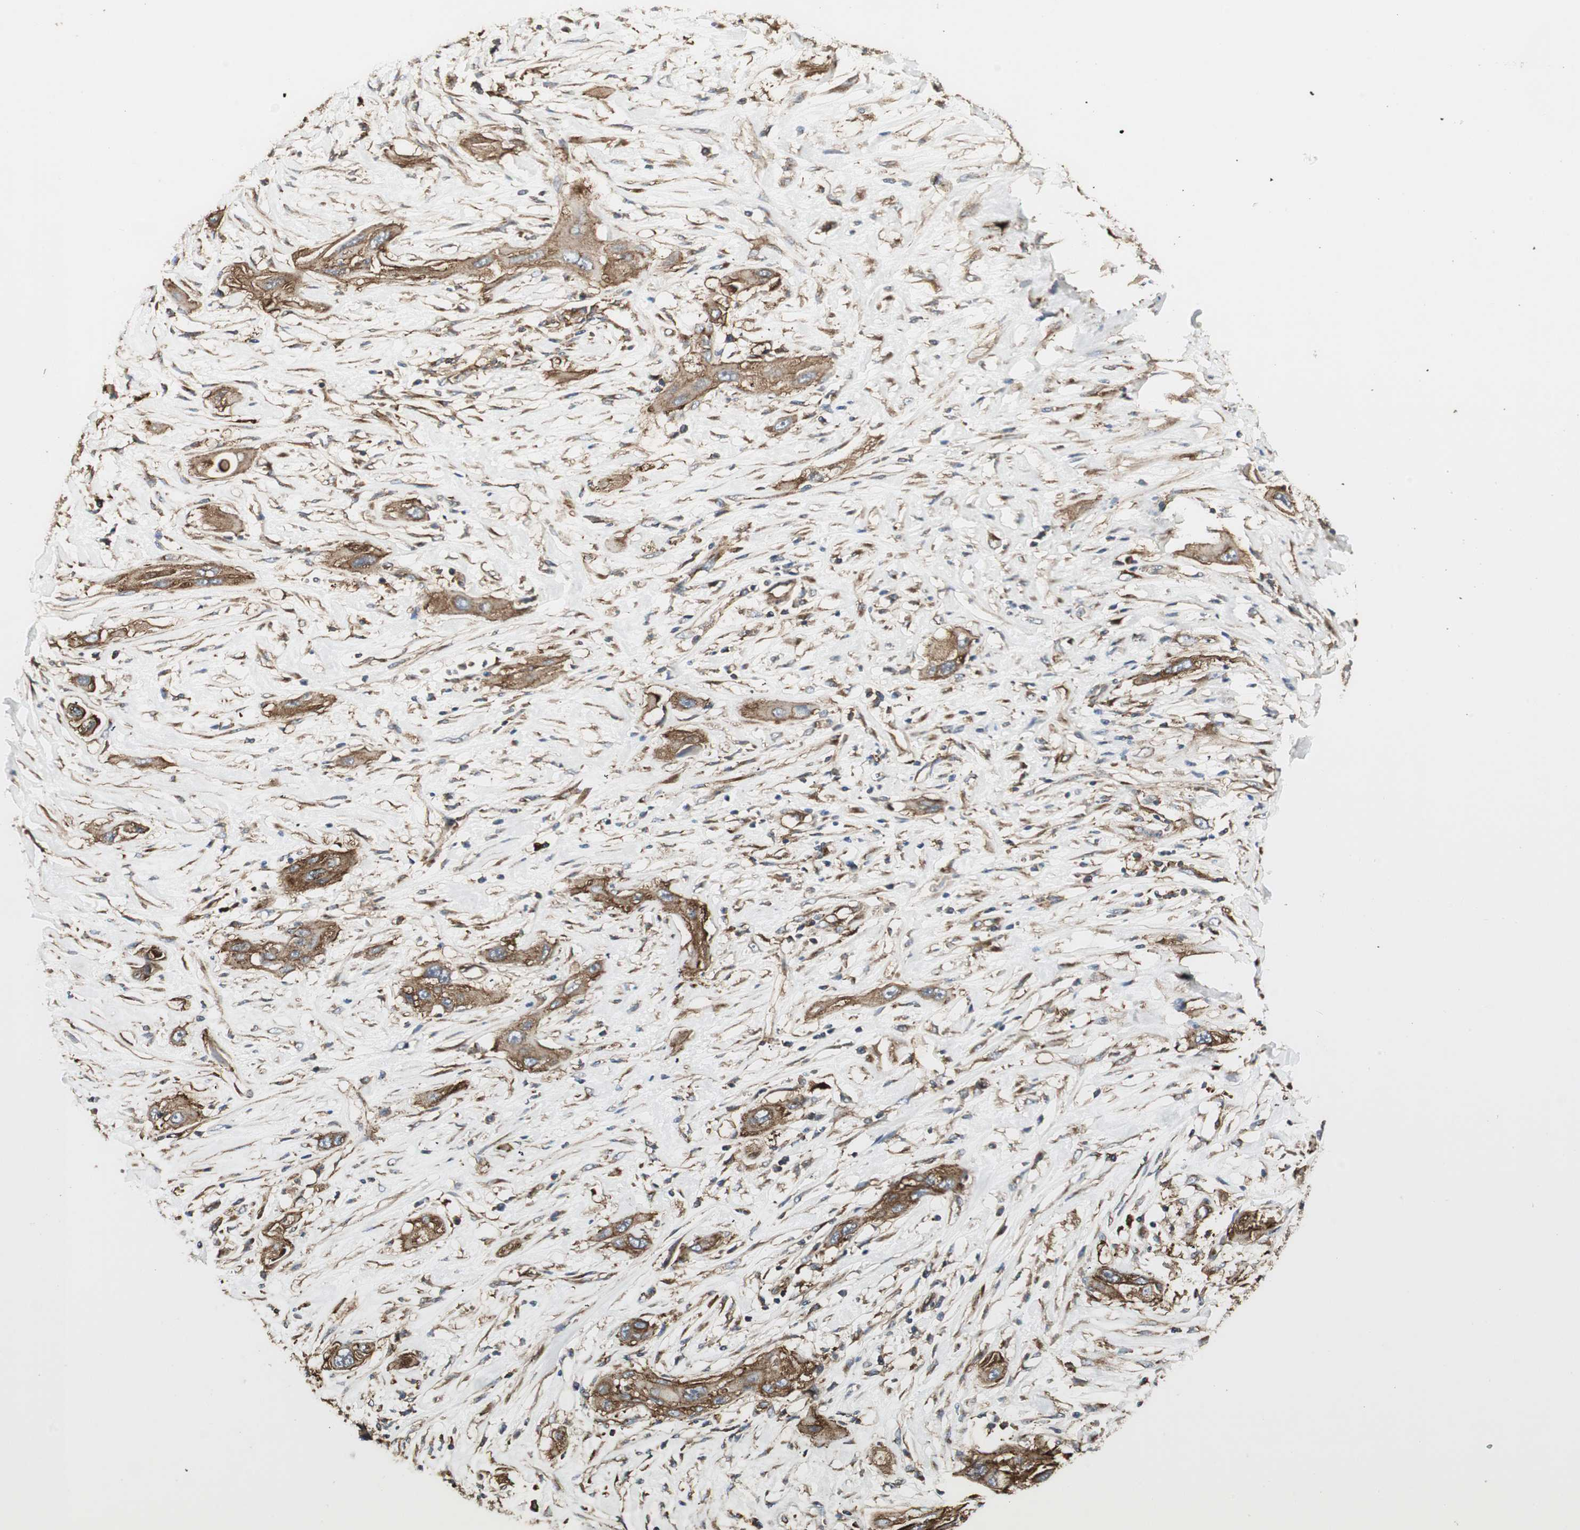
{"staining": {"intensity": "strong", "quantity": ">75%", "location": "cytoplasmic/membranous"}, "tissue": "lung cancer", "cell_type": "Tumor cells", "image_type": "cancer", "snomed": [{"axis": "morphology", "description": "Squamous cell carcinoma, NOS"}, {"axis": "topography", "description": "Lung"}], "caption": "Strong cytoplasmic/membranous protein positivity is present in approximately >75% of tumor cells in squamous cell carcinoma (lung).", "gene": "H6PD", "patient": {"sex": "female", "age": 47}}